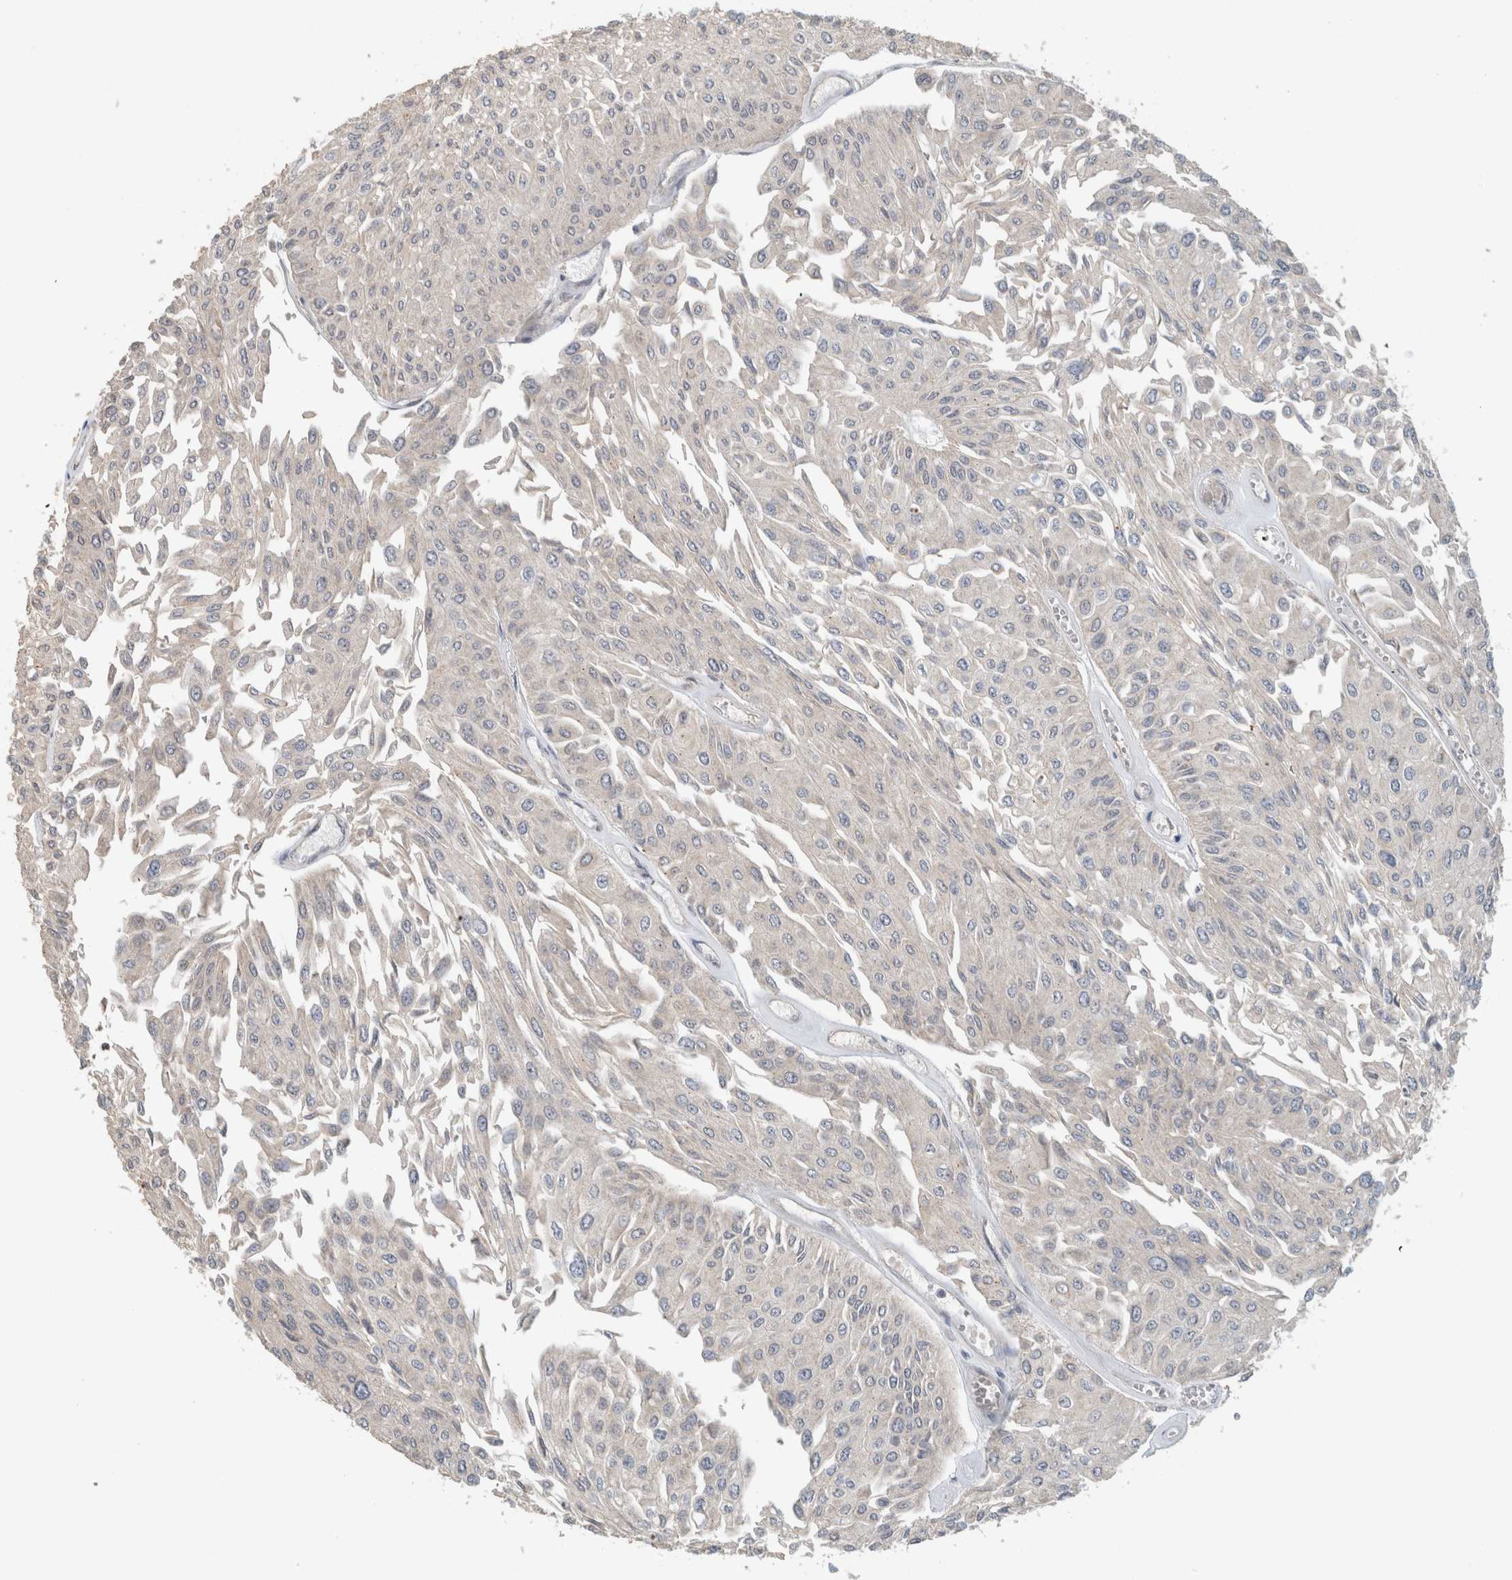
{"staining": {"intensity": "negative", "quantity": "none", "location": "none"}, "tissue": "urothelial cancer", "cell_type": "Tumor cells", "image_type": "cancer", "snomed": [{"axis": "morphology", "description": "Urothelial carcinoma, Low grade"}, {"axis": "topography", "description": "Urinary bladder"}], "caption": "This is an IHC photomicrograph of low-grade urothelial carcinoma. There is no staining in tumor cells.", "gene": "ERCC6L2", "patient": {"sex": "male", "age": 67}}